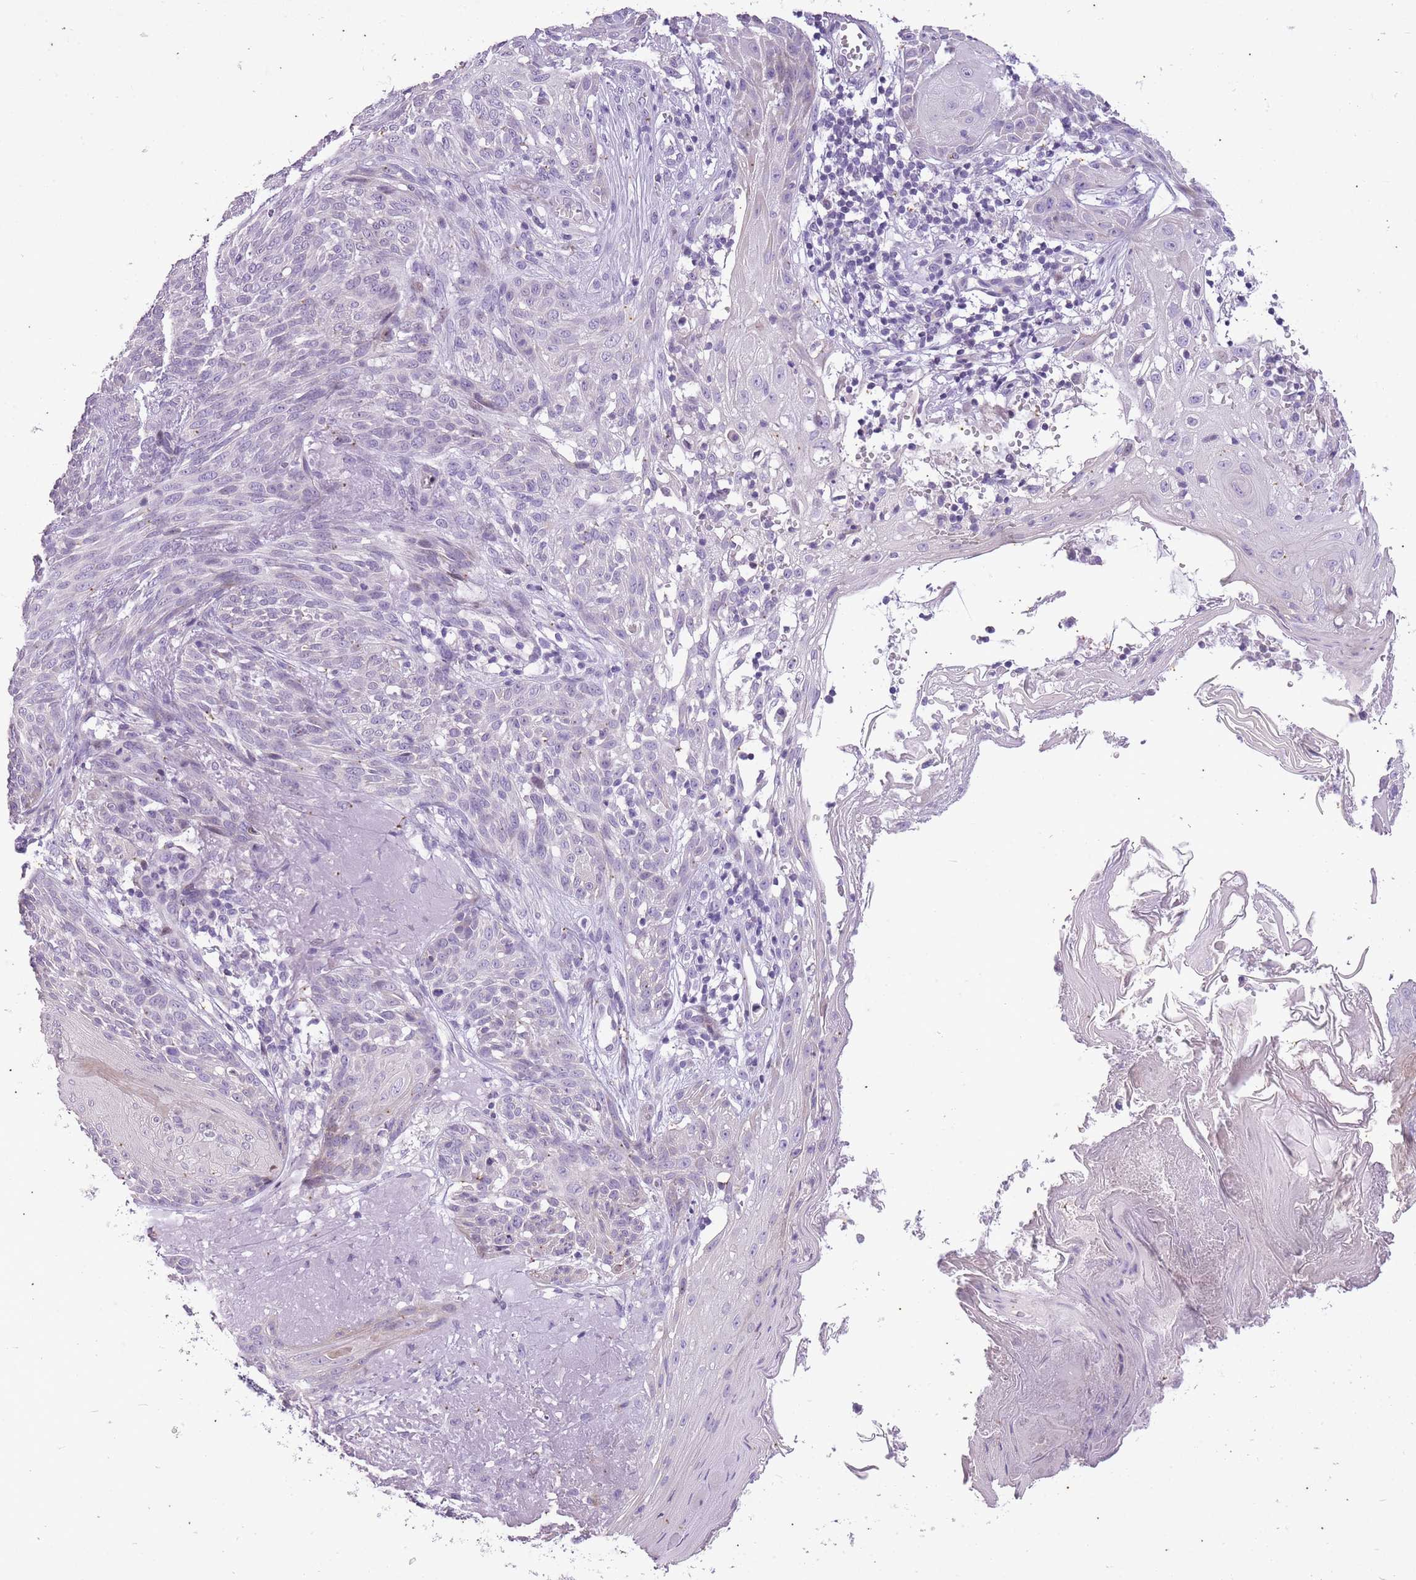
{"staining": {"intensity": "negative", "quantity": "none", "location": "none"}, "tissue": "skin cancer", "cell_type": "Tumor cells", "image_type": "cancer", "snomed": [{"axis": "morphology", "description": "Basal cell carcinoma"}, {"axis": "topography", "description": "Skin"}], "caption": "IHC micrograph of neoplastic tissue: skin cancer stained with DAB demonstrates no significant protein staining in tumor cells.", "gene": "CNTNAP3", "patient": {"sex": "female", "age": 86}}